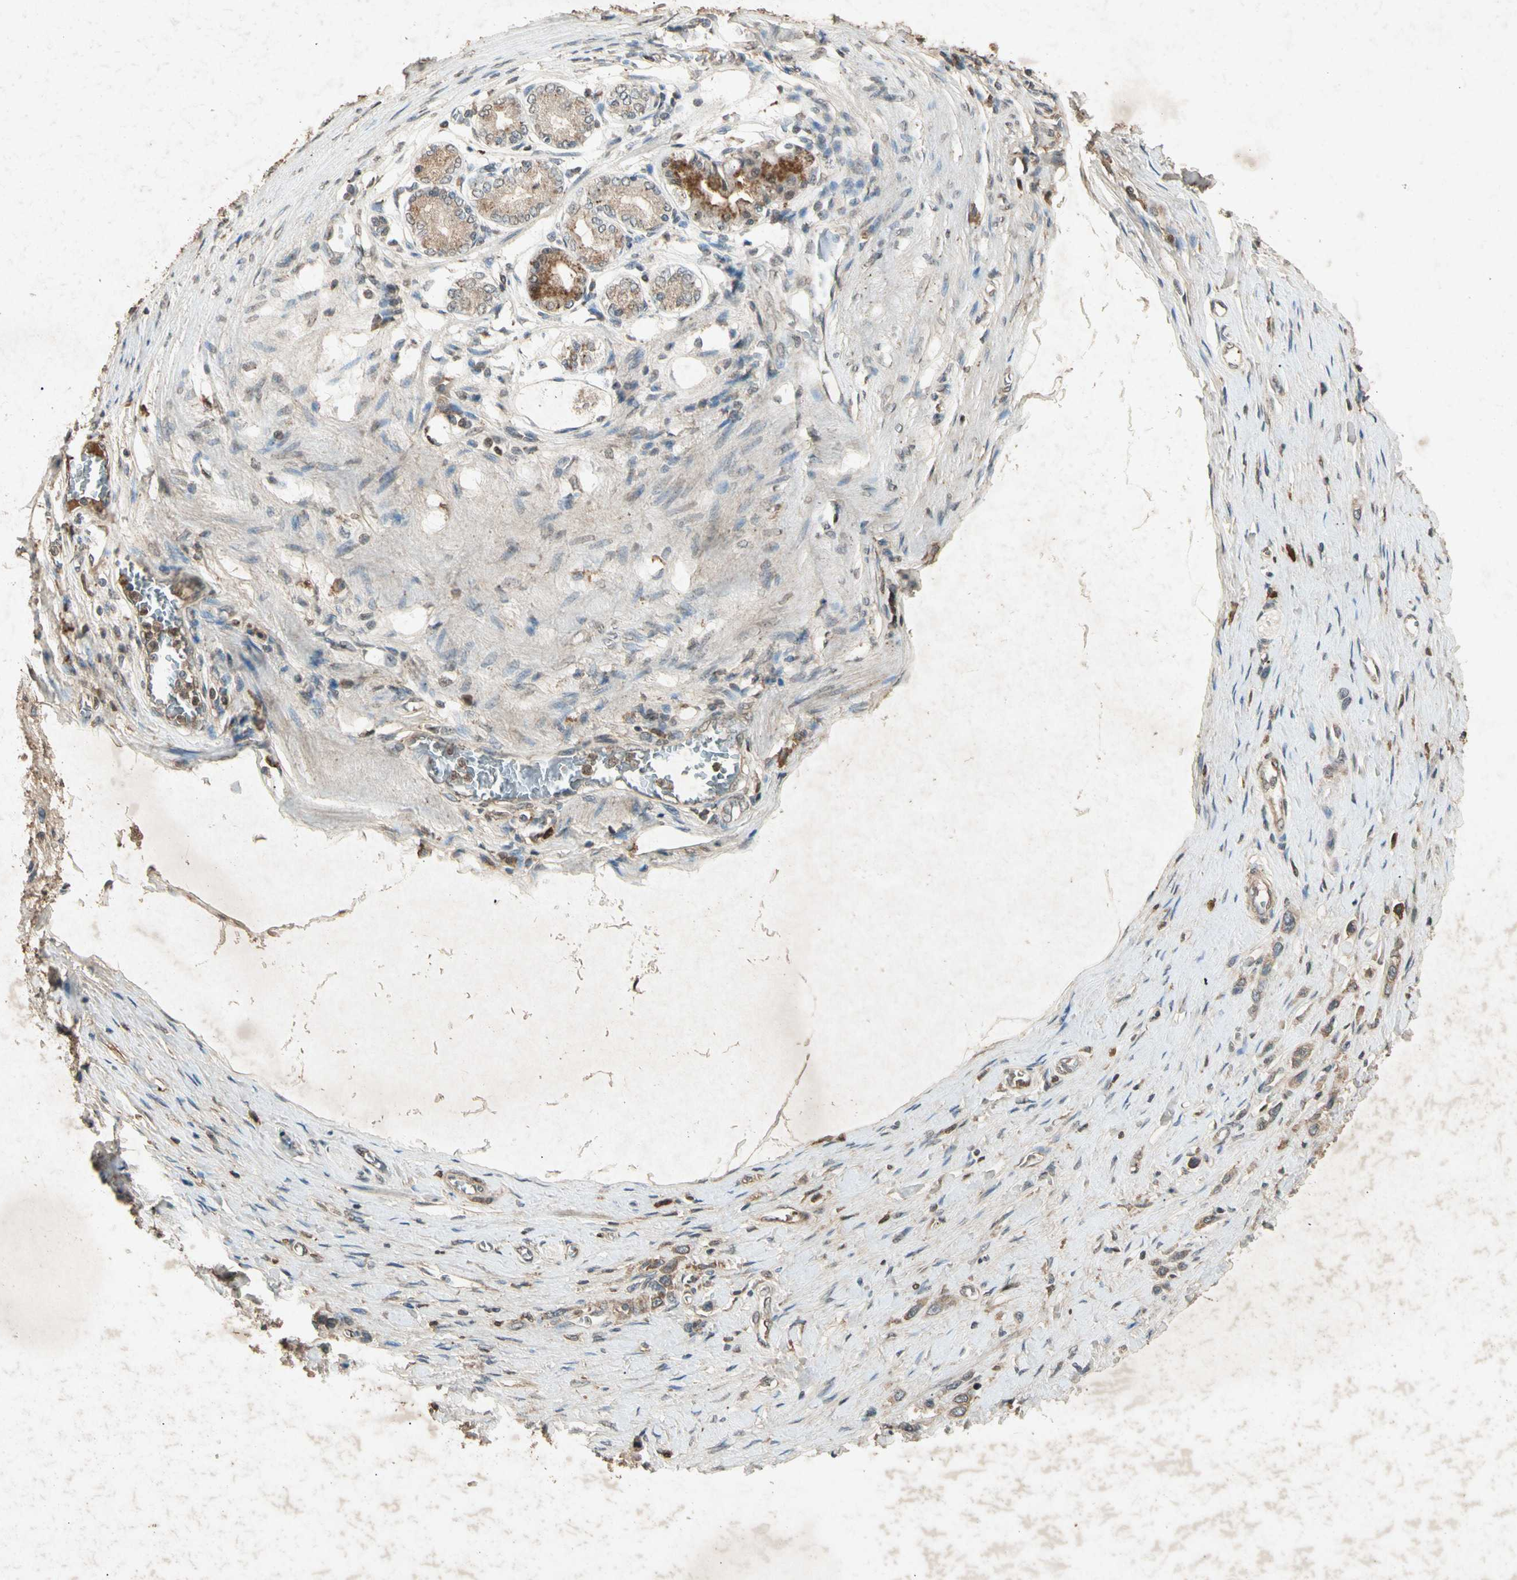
{"staining": {"intensity": "moderate", "quantity": "25%-75%", "location": "cytoplasmic/membranous"}, "tissue": "stomach cancer", "cell_type": "Tumor cells", "image_type": "cancer", "snomed": [{"axis": "morphology", "description": "Normal tissue, NOS"}, {"axis": "morphology", "description": "Adenocarcinoma, NOS"}, {"axis": "topography", "description": "Stomach, upper"}, {"axis": "topography", "description": "Stomach"}], "caption": "Human adenocarcinoma (stomach) stained for a protein (brown) shows moderate cytoplasmic/membranous positive staining in approximately 25%-75% of tumor cells.", "gene": "CP", "patient": {"sex": "female", "age": 65}}